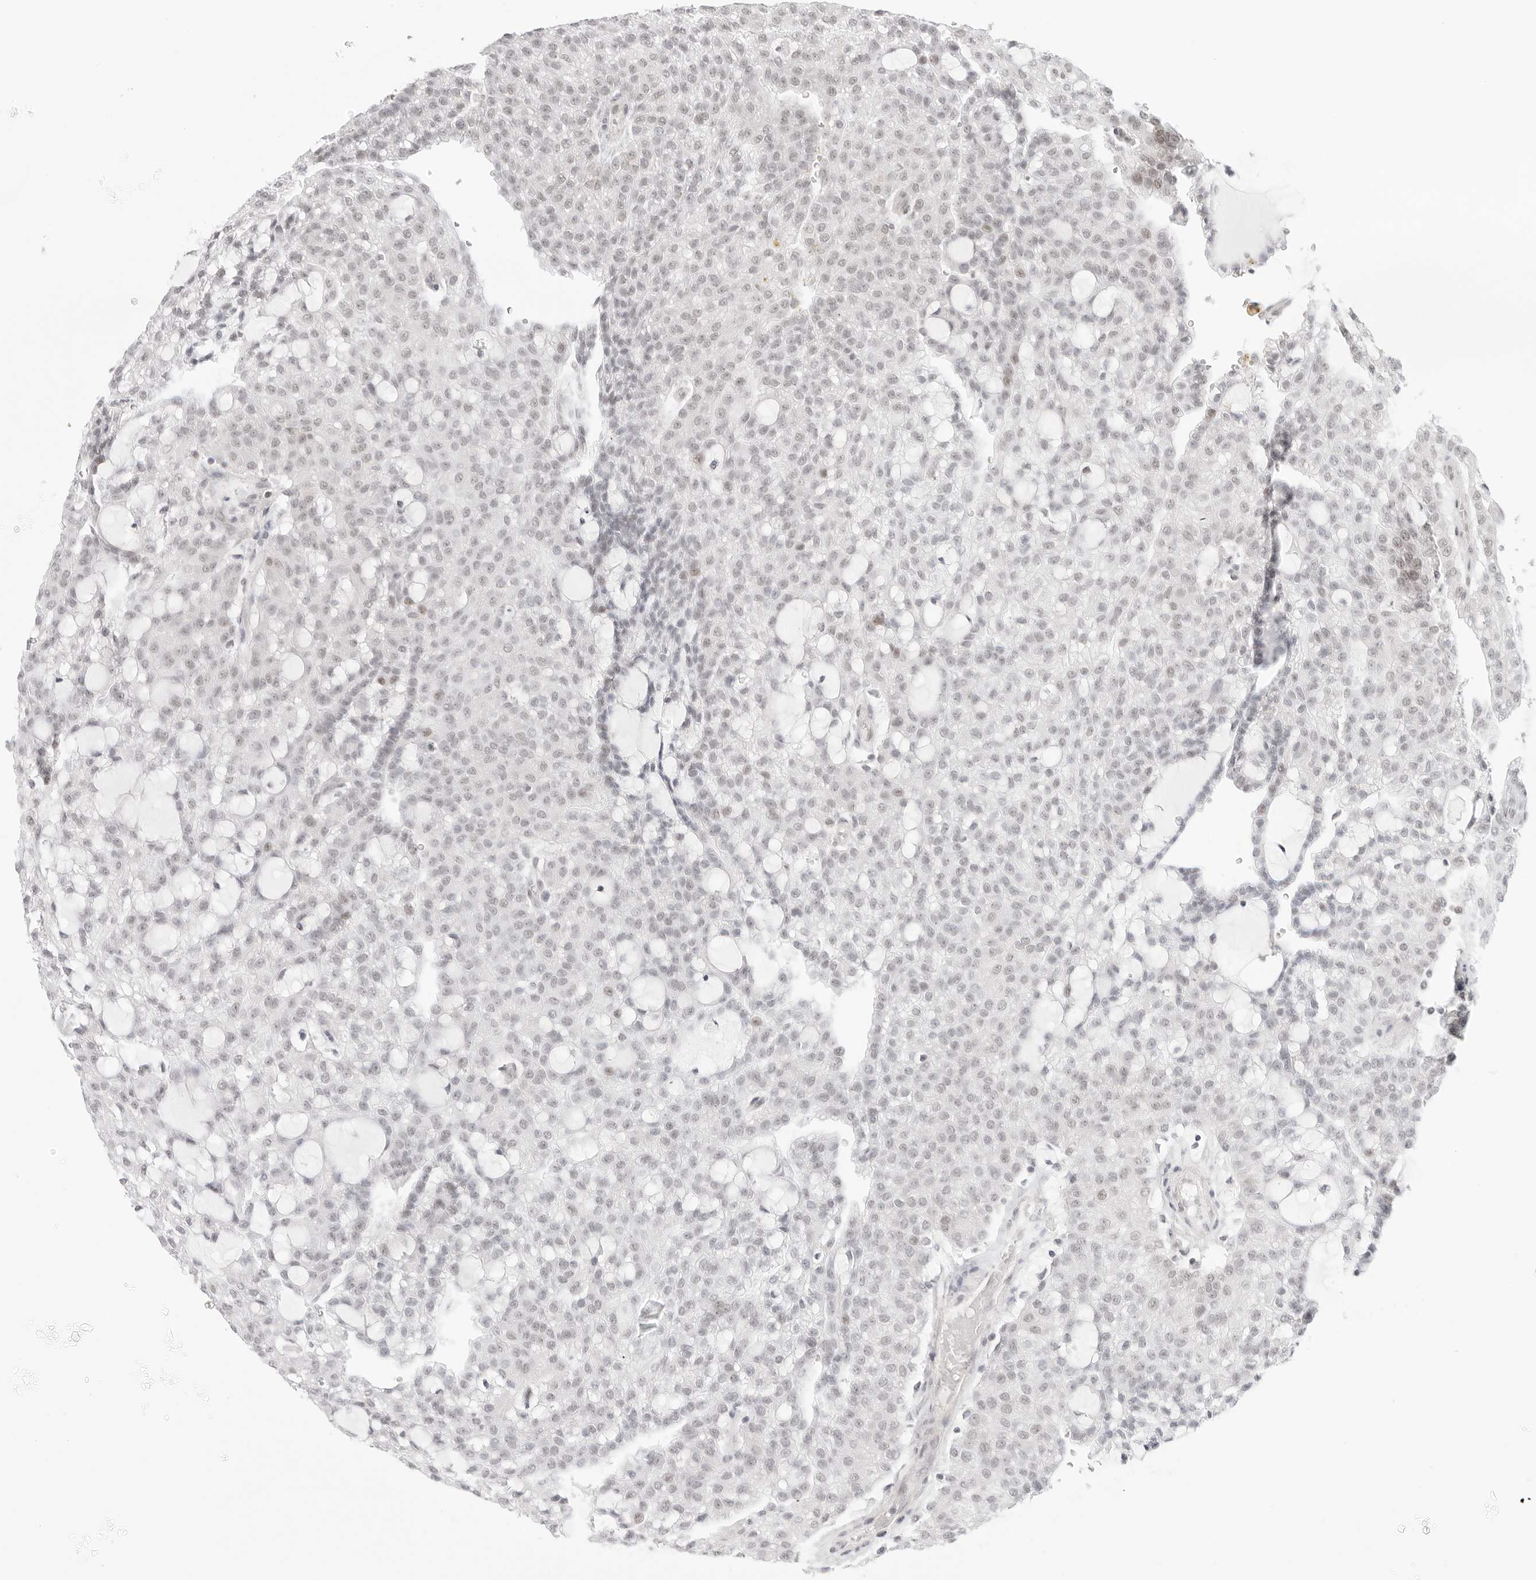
{"staining": {"intensity": "negative", "quantity": "none", "location": "none"}, "tissue": "renal cancer", "cell_type": "Tumor cells", "image_type": "cancer", "snomed": [{"axis": "morphology", "description": "Adenocarcinoma, NOS"}, {"axis": "topography", "description": "Kidney"}], "caption": "This micrograph is of adenocarcinoma (renal) stained with IHC to label a protein in brown with the nuclei are counter-stained blue. There is no staining in tumor cells.", "gene": "TCIM", "patient": {"sex": "male", "age": 63}}